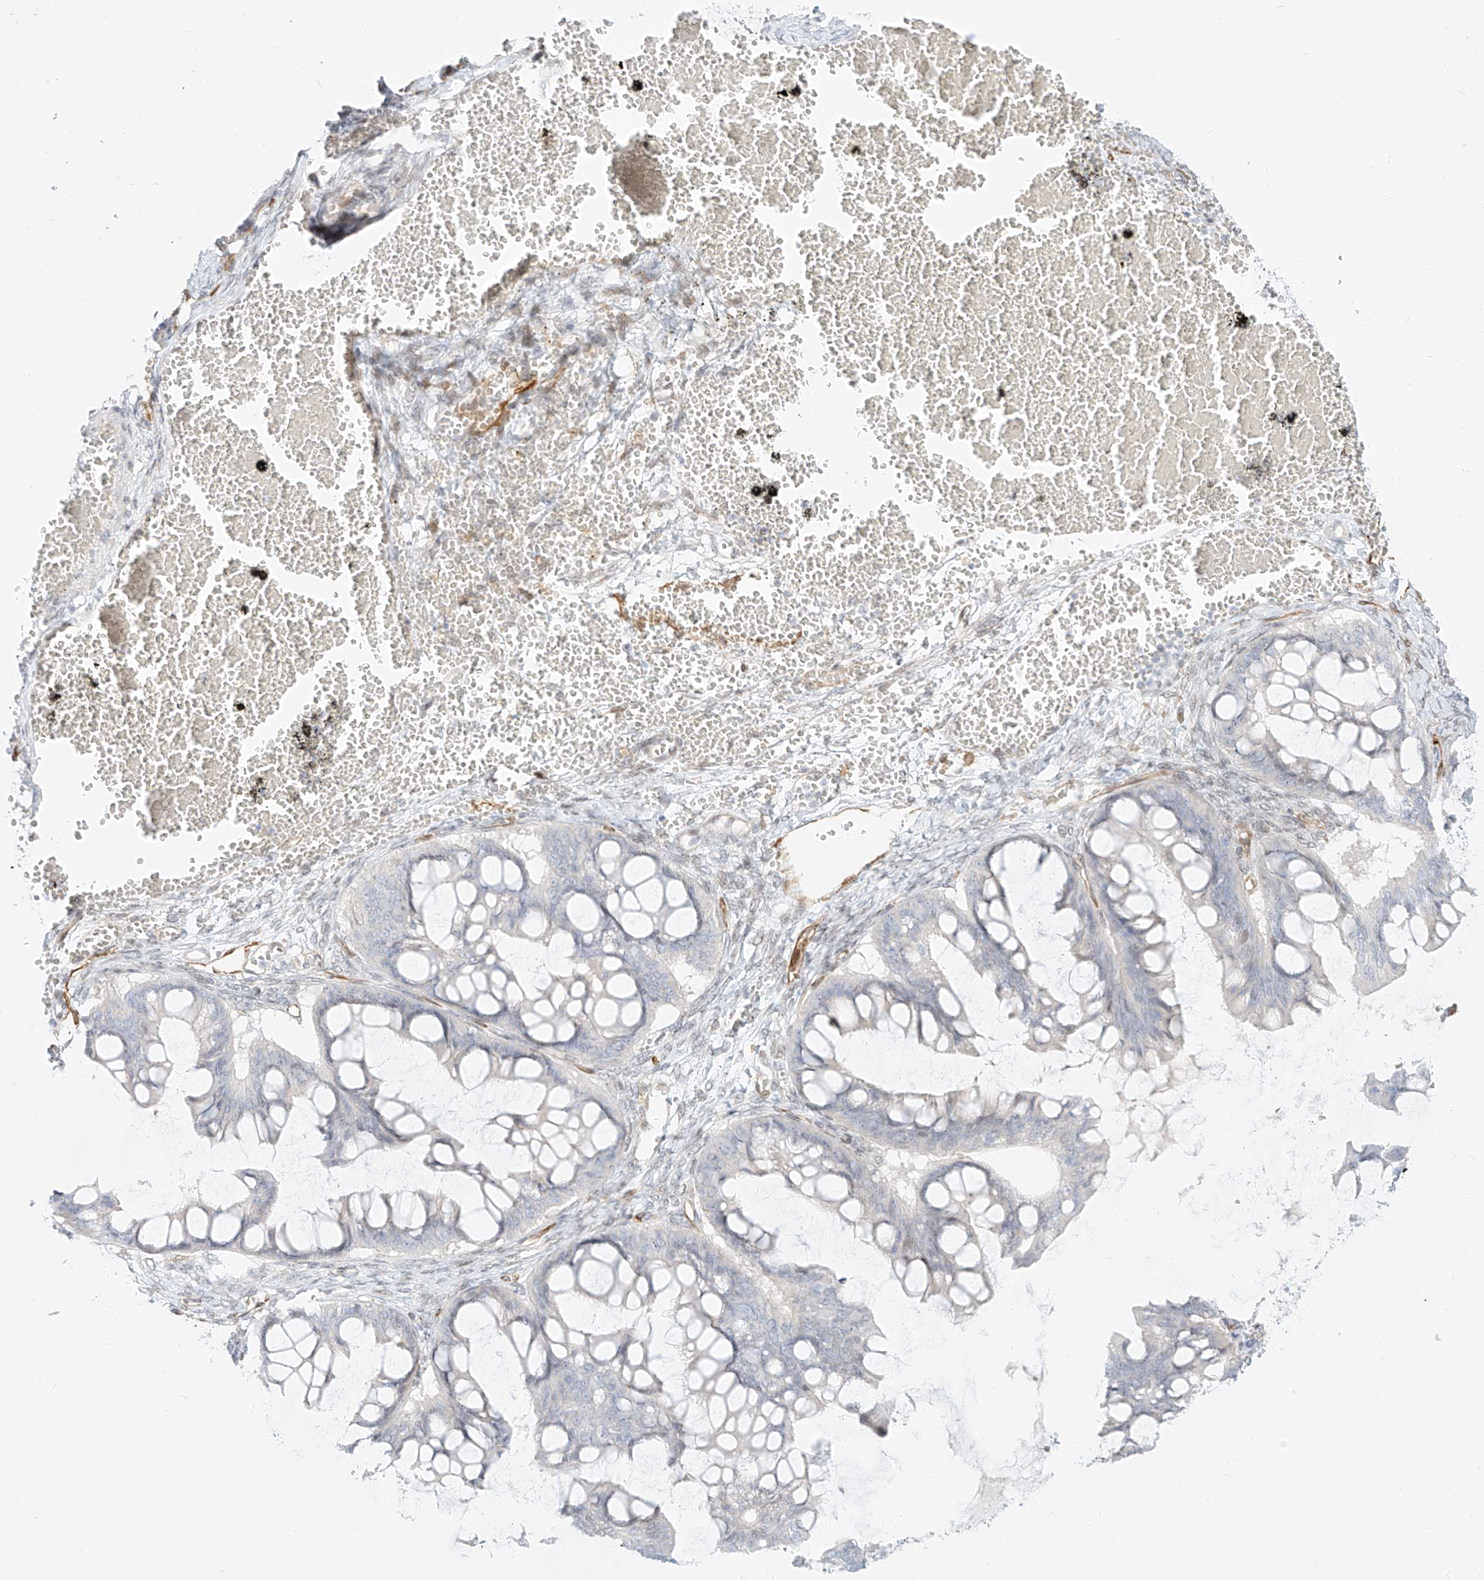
{"staining": {"intensity": "negative", "quantity": "none", "location": "none"}, "tissue": "ovarian cancer", "cell_type": "Tumor cells", "image_type": "cancer", "snomed": [{"axis": "morphology", "description": "Cystadenocarcinoma, mucinous, NOS"}, {"axis": "topography", "description": "Ovary"}], "caption": "Immunohistochemistry (IHC) of ovarian mucinous cystadenocarcinoma exhibits no positivity in tumor cells. (DAB immunohistochemistry (IHC) visualized using brightfield microscopy, high magnification).", "gene": "NHSL1", "patient": {"sex": "female", "age": 73}}